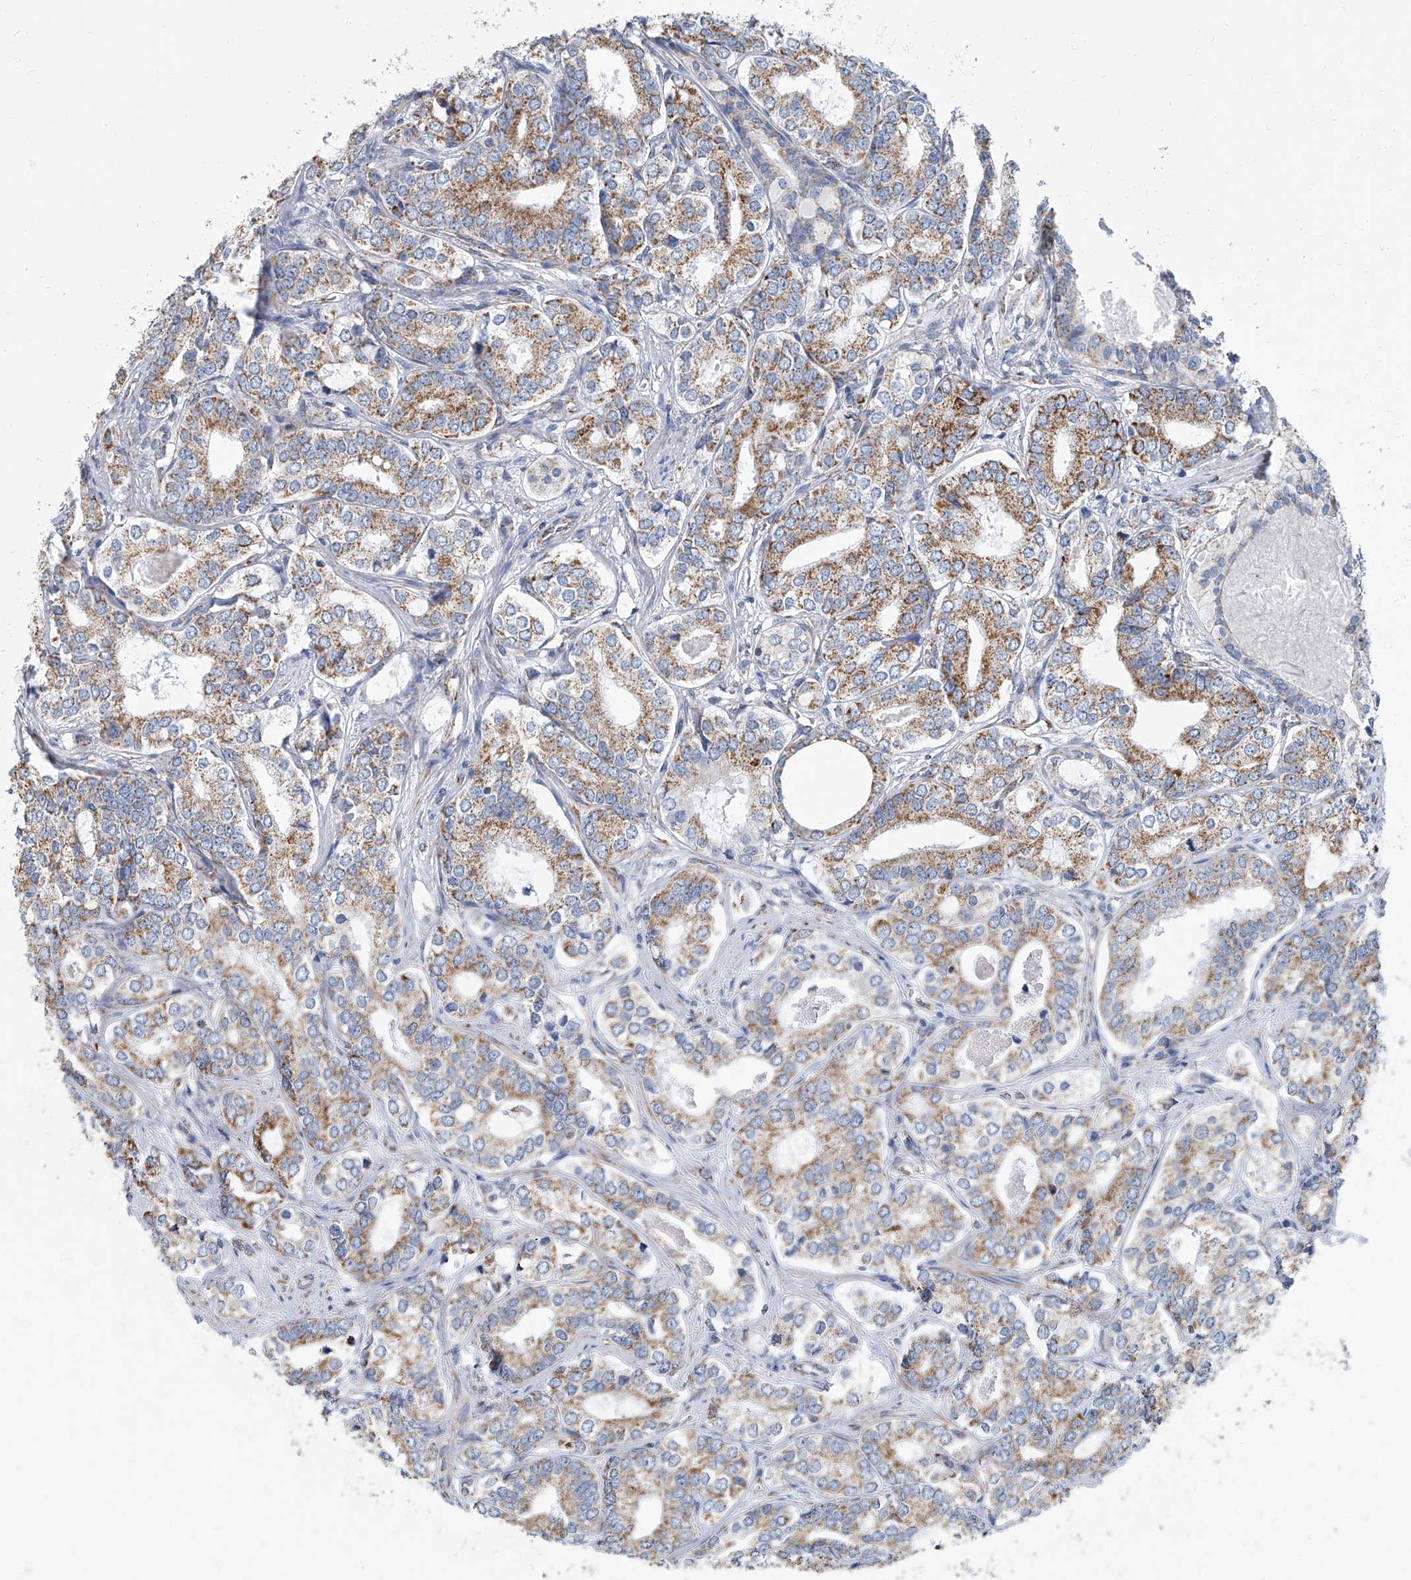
{"staining": {"intensity": "moderate", "quantity": ">75%", "location": "cytoplasmic/membranous"}, "tissue": "prostate cancer", "cell_type": "Tumor cells", "image_type": "cancer", "snomed": [{"axis": "morphology", "description": "Adenocarcinoma, High grade"}, {"axis": "topography", "description": "Prostate"}], "caption": "The photomicrograph displays staining of prostate adenocarcinoma (high-grade), revealing moderate cytoplasmic/membranous protein staining (brown color) within tumor cells.", "gene": "MT-ND1", "patient": {"sex": "male", "age": 62}}